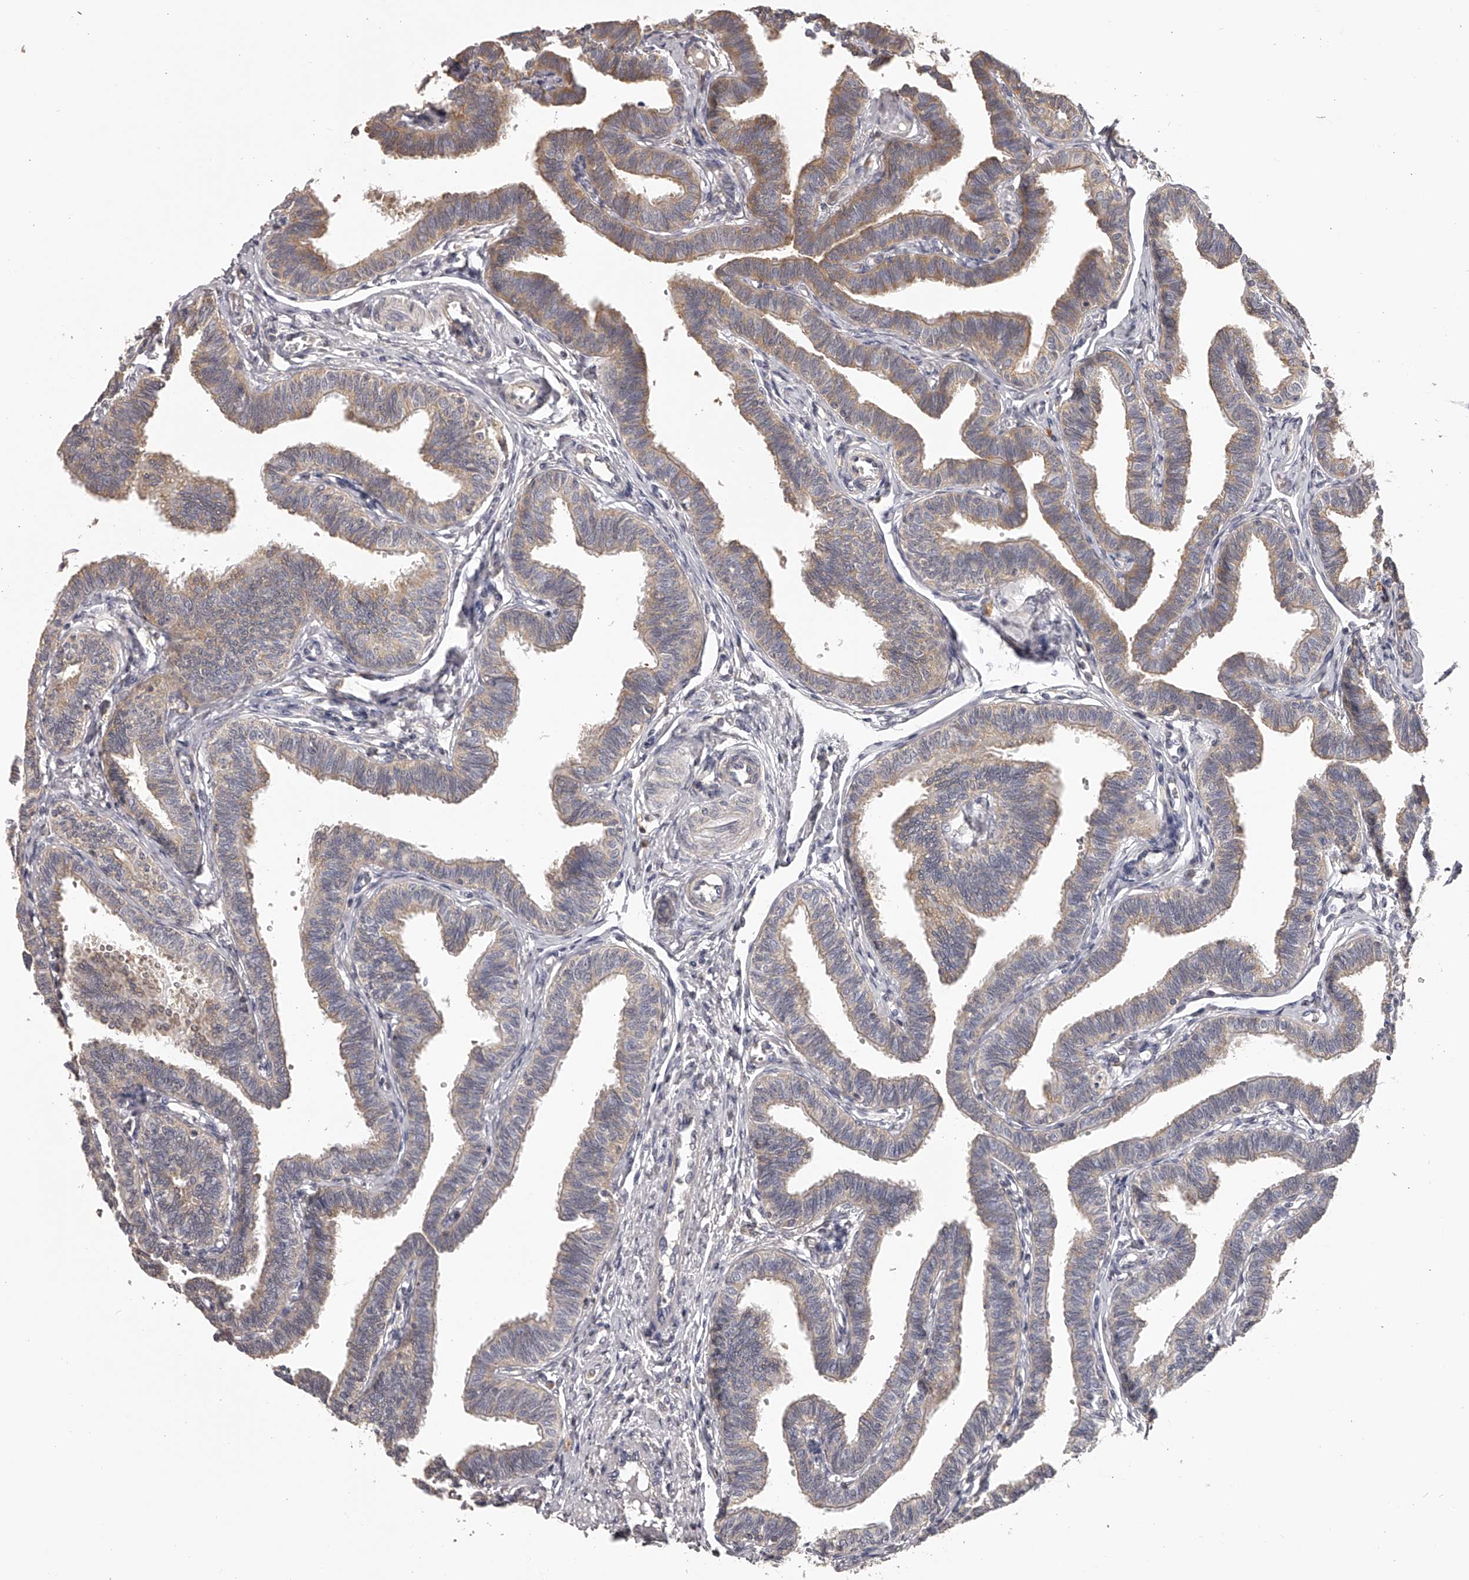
{"staining": {"intensity": "moderate", "quantity": "25%-75%", "location": "cytoplasmic/membranous"}, "tissue": "fallopian tube", "cell_type": "Glandular cells", "image_type": "normal", "snomed": [{"axis": "morphology", "description": "Normal tissue, NOS"}, {"axis": "topography", "description": "Fallopian tube"}, {"axis": "topography", "description": "Ovary"}], "caption": "The image shows immunohistochemical staining of normal fallopian tube. There is moderate cytoplasmic/membranous positivity is identified in about 25%-75% of glandular cells.", "gene": "TNN", "patient": {"sex": "female", "age": 23}}